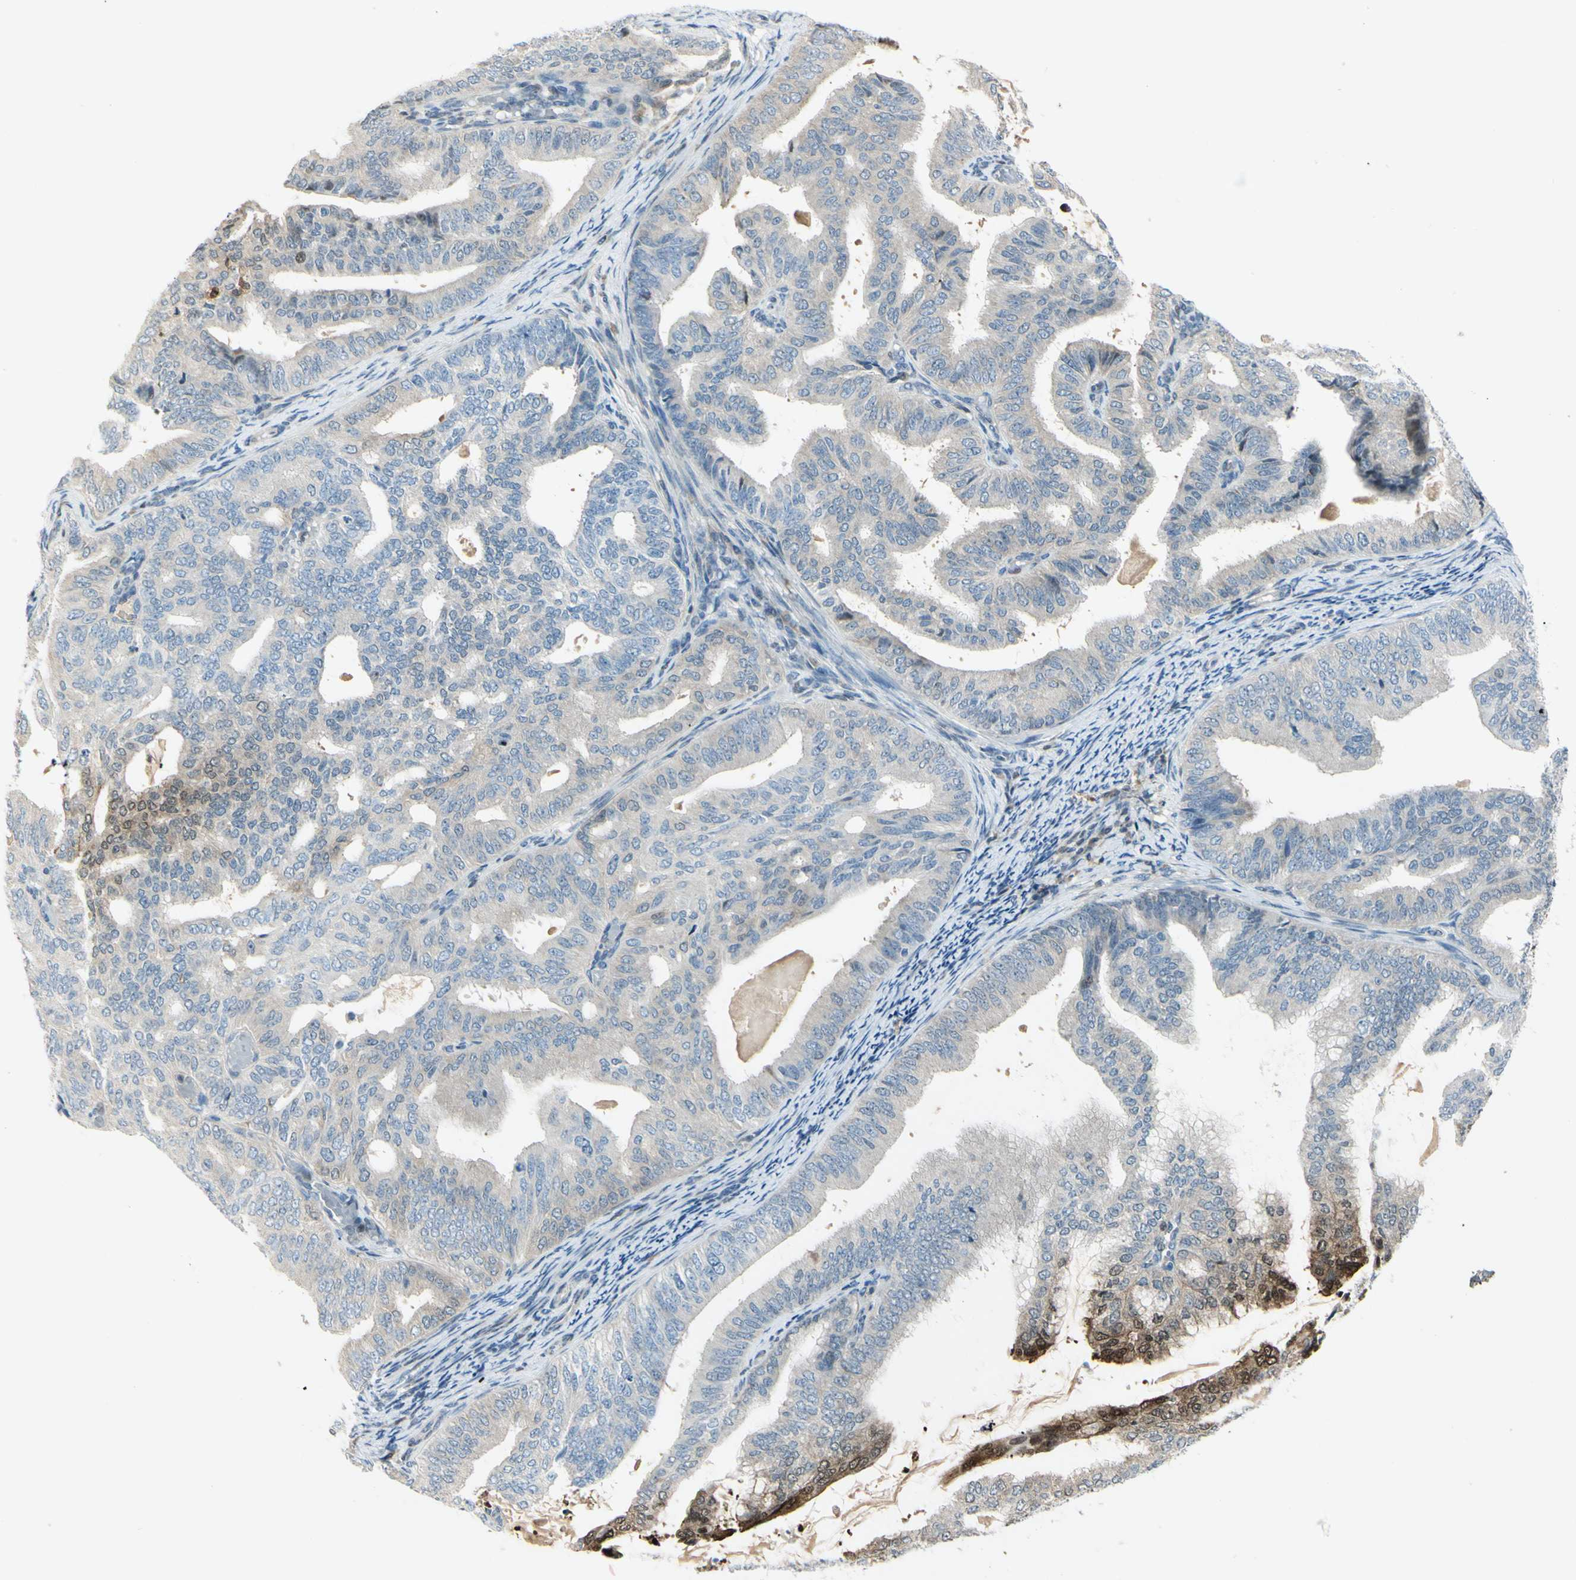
{"staining": {"intensity": "strong", "quantity": "<25%", "location": "nuclear"}, "tissue": "endometrial cancer", "cell_type": "Tumor cells", "image_type": "cancer", "snomed": [{"axis": "morphology", "description": "Adenocarcinoma, NOS"}, {"axis": "topography", "description": "Endometrium"}], "caption": "Endometrial cancer (adenocarcinoma) stained for a protein shows strong nuclear positivity in tumor cells.", "gene": "C1orf159", "patient": {"sex": "female", "age": 58}}